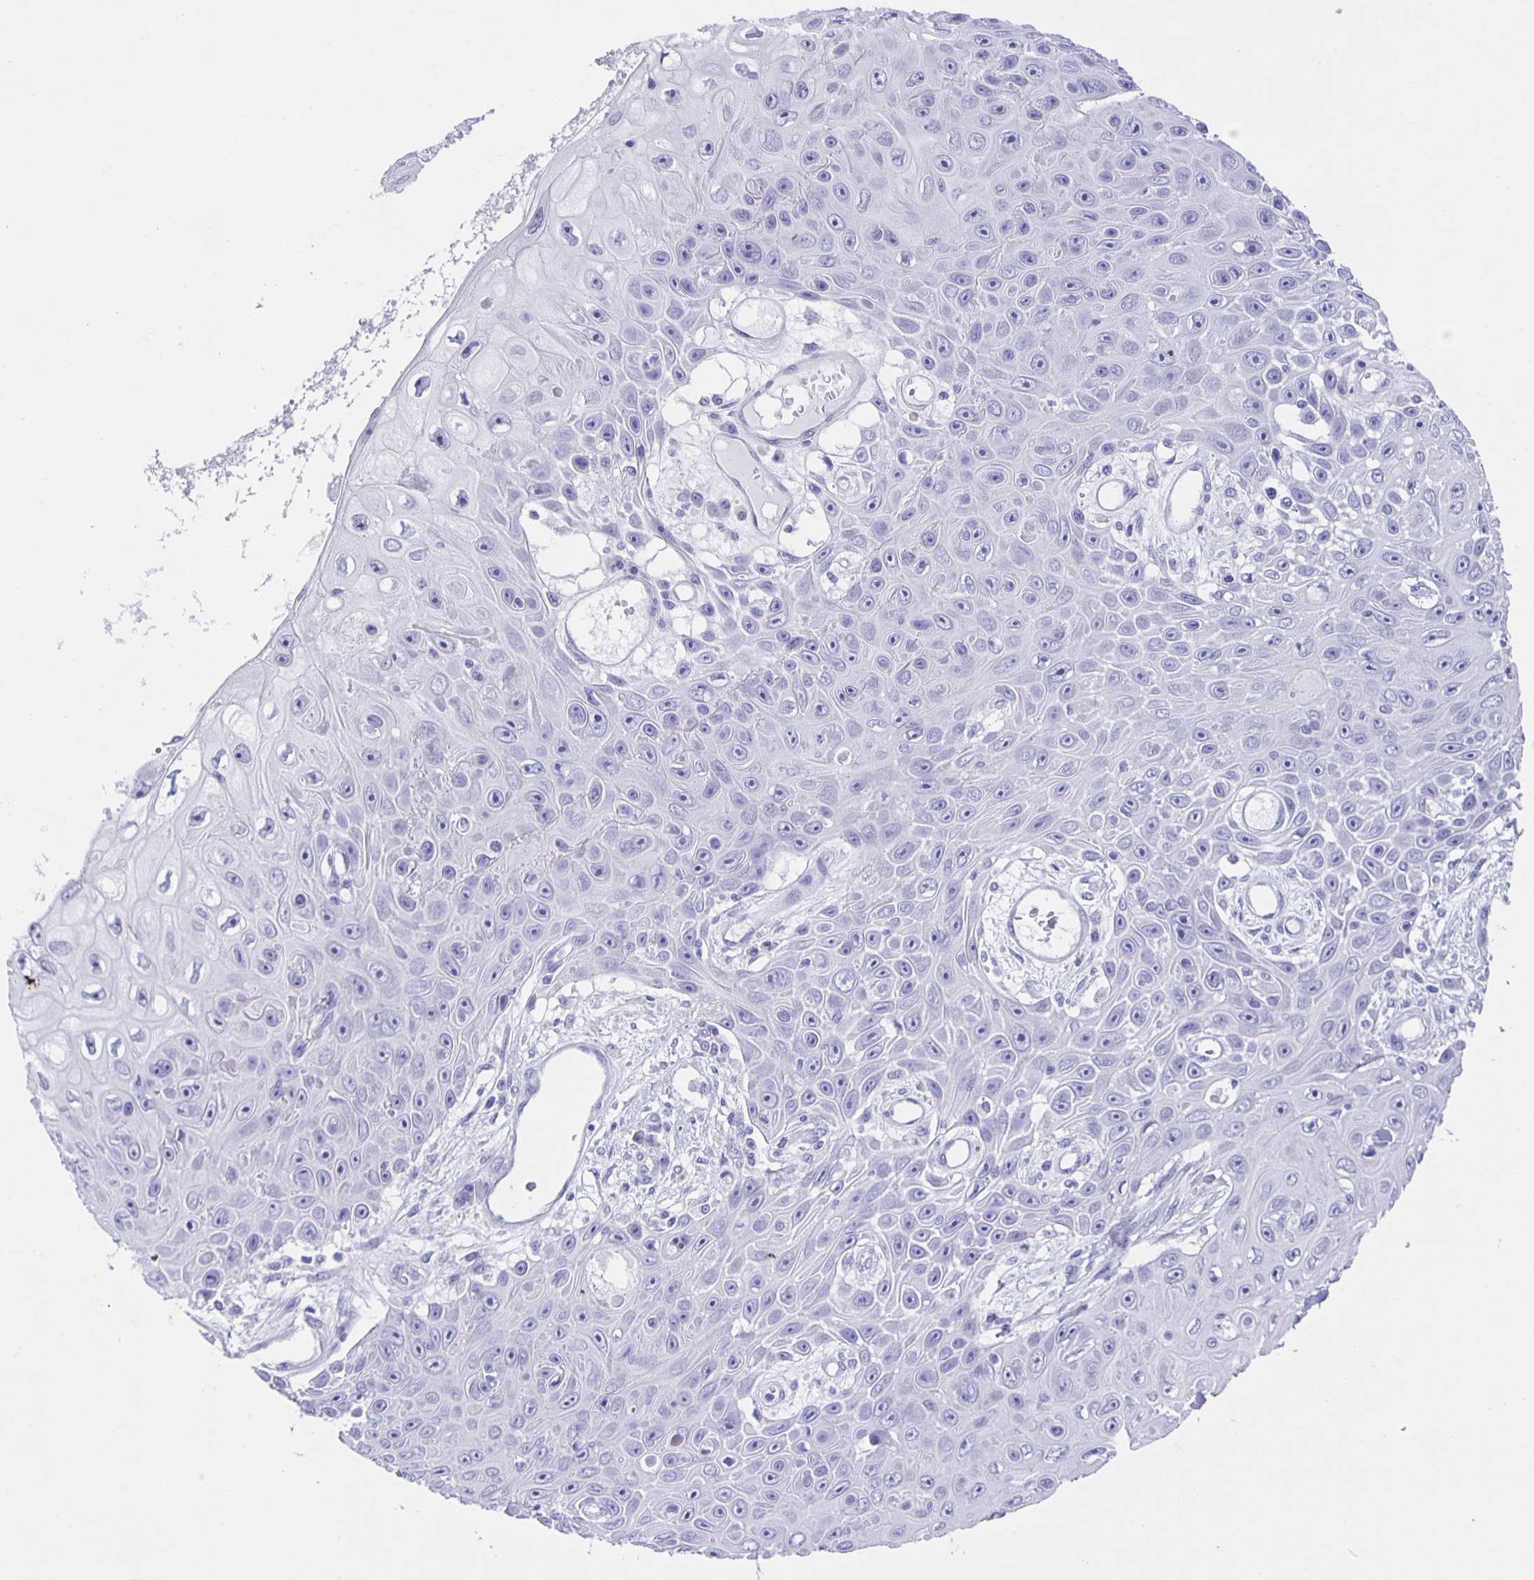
{"staining": {"intensity": "negative", "quantity": "none", "location": "none"}, "tissue": "skin cancer", "cell_type": "Tumor cells", "image_type": "cancer", "snomed": [{"axis": "morphology", "description": "Squamous cell carcinoma, NOS"}, {"axis": "topography", "description": "Skin"}], "caption": "Histopathology image shows no significant protein positivity in tumor cells of squamous cell carcinoma (skin).", "gene": "GUCA2A", "patient": {"sex": "male", "age": 82}}